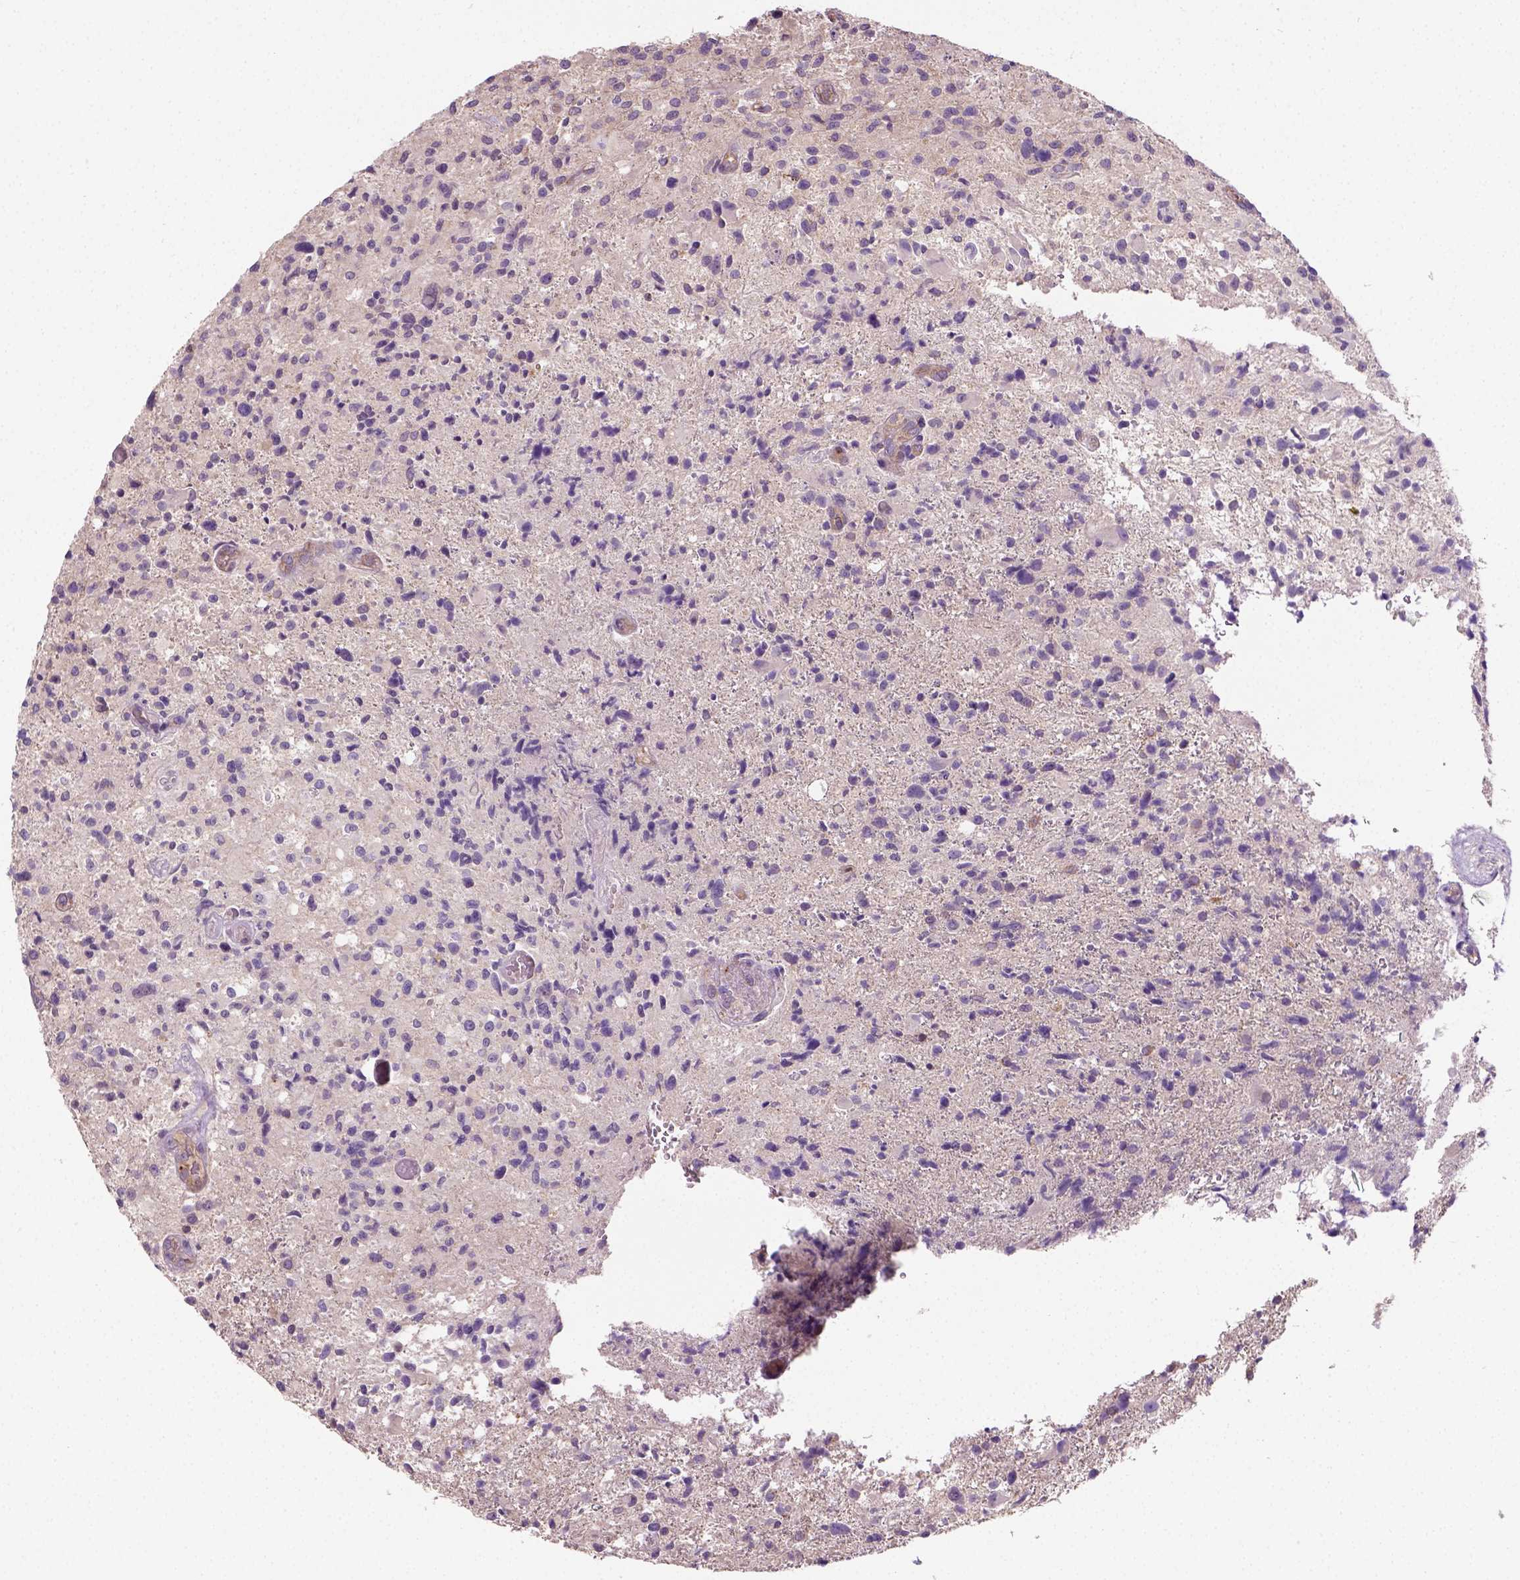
{"staining": {"intensity": "weak", "quantity": "25%-75%", "location": "cytoplasmic/membranous"}, "tissue": "glioma", "cell_type": "Tumor cells", "image_type": "cancer", "snomed": [{"axis": "morphology", "description": "Glioma, malignant, High grade"}, {"axis": "topography", "description": "Brain"}], "caption": "Protein staining exhibits weak cytoplasmic/membranous positivity in about 25%-75% of tumor cells in malignant high-grade glioma.", "gene": "CRACR2A", "patient": {"sex": "male", "age": 63}}